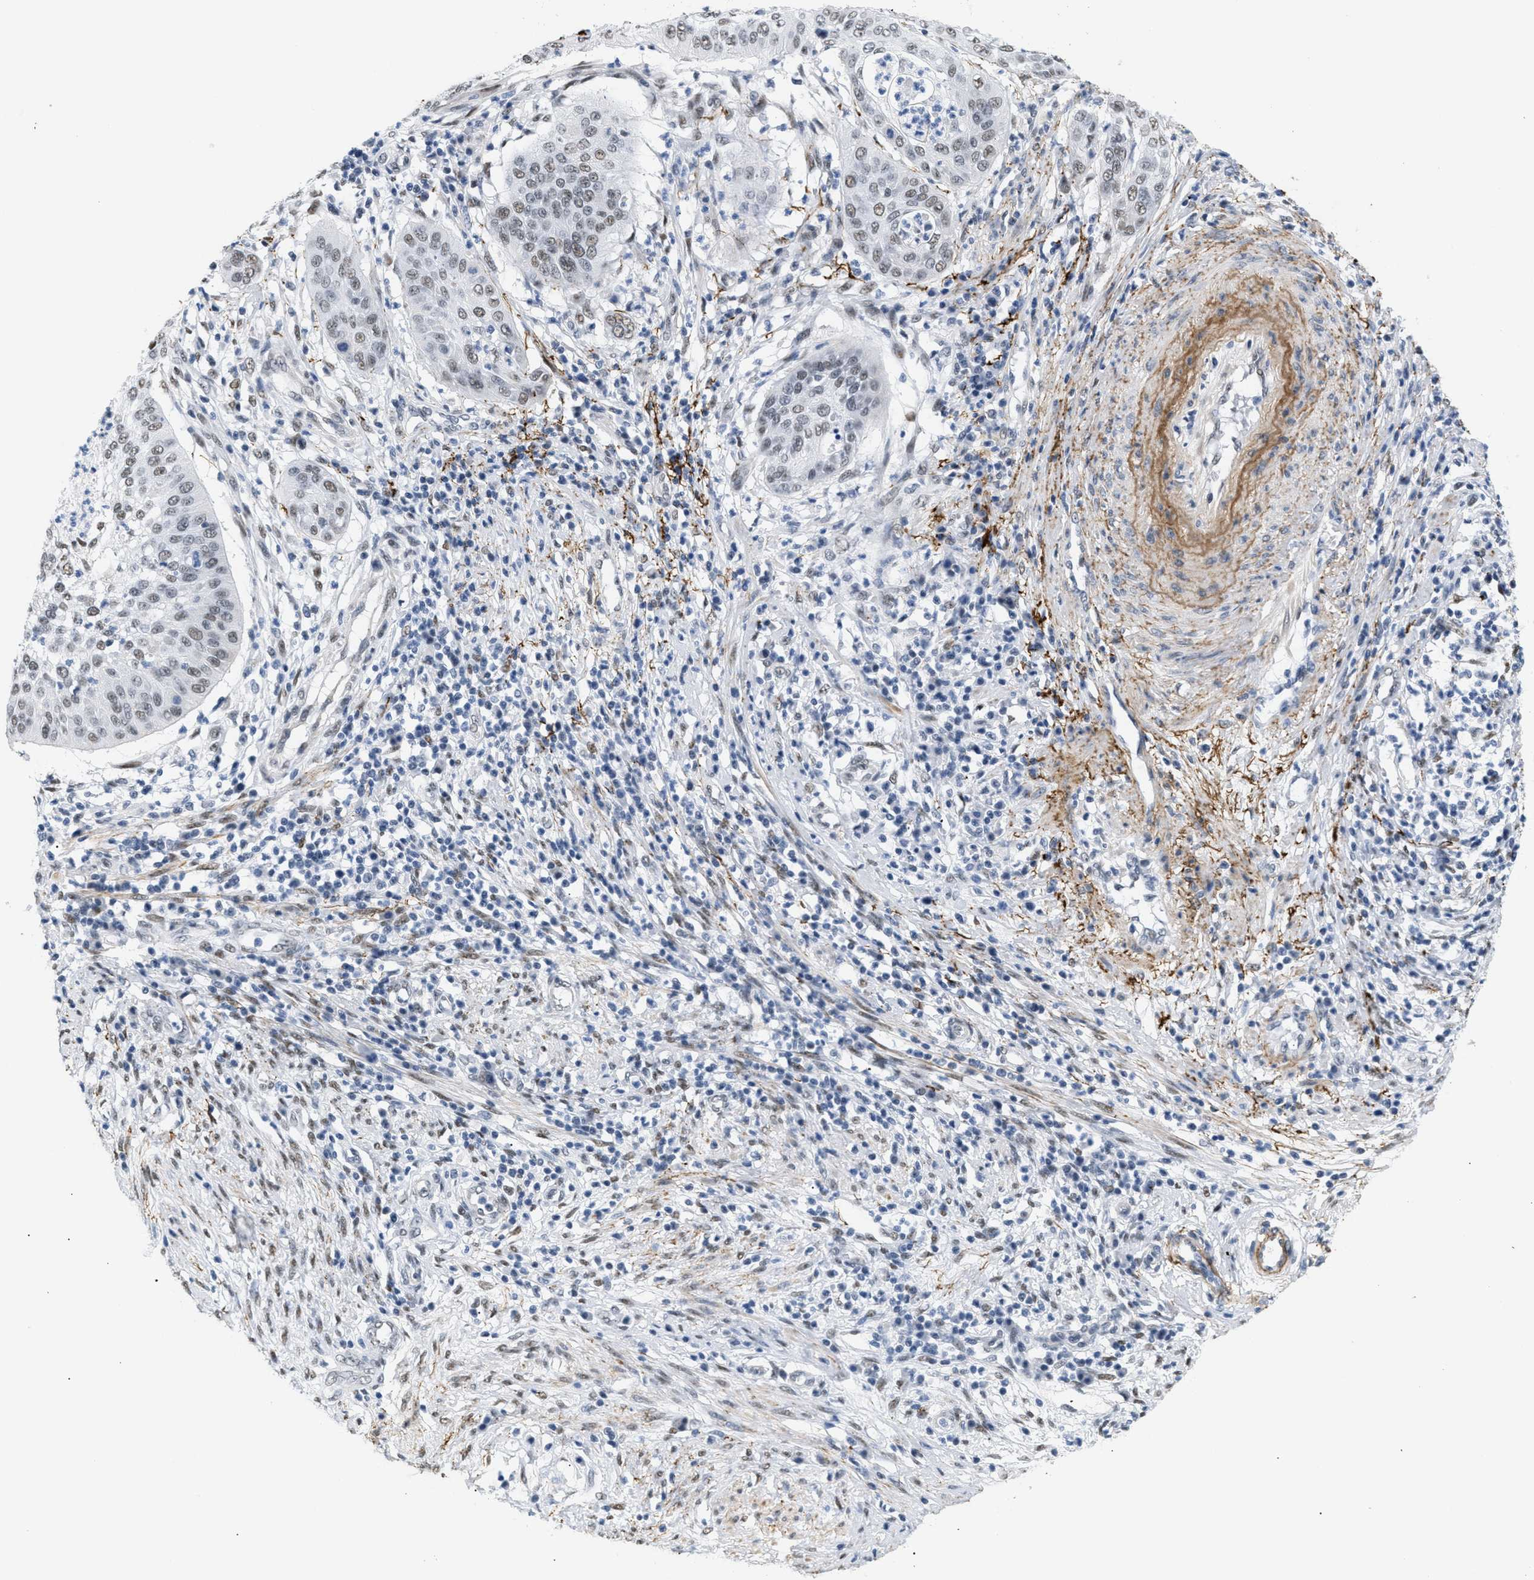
{"staining": {"intensity": "weak", "quantity": ">75%", "location": "nuclear"}, "tissue": "cervical cancer", "cell_type": "Tumor cells", "image_type": "cancer", "snomed": [{"axis": "morphology", "description": "Normal tissue, NOS"}, {"axis": "morphology", "description": "Squamous cell carcinoma, NOS"}, {"axis": "topography", "description": "Cervix"}], "caption": "Immunohistochemical staining of human cervical squamous cell carcinoma shows low levels of weak nuclear positivity in approximately >75% of tumor cells.", "gene": "ELN", "patient": {"sex": "female", "age": 39}}